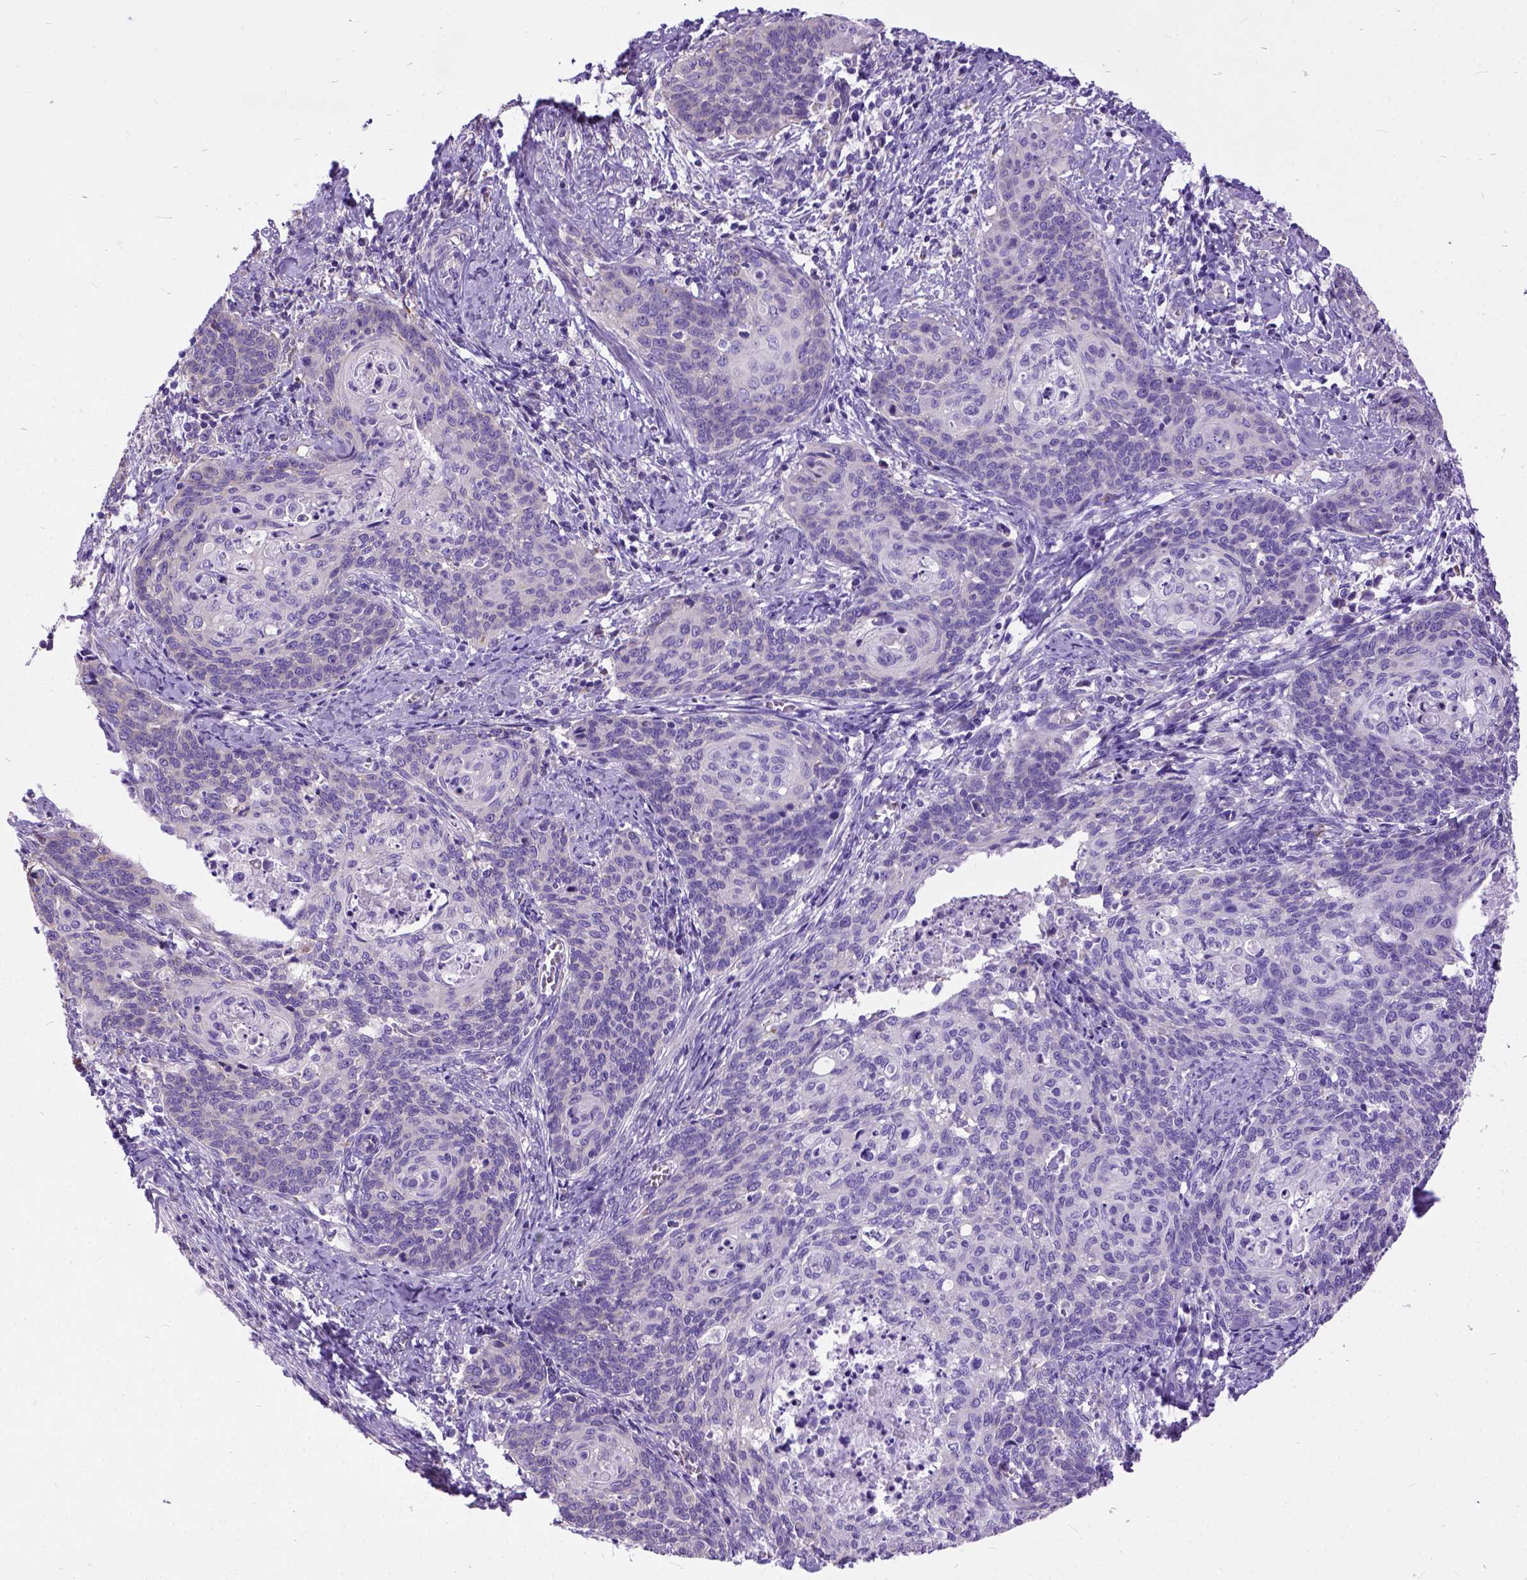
{"staining": {"intensity": "negative", "quantity": "none", "location": "none"}, "tissue": "cervical cancer", "cell_type": "Tumor cells", "image_type": "cancer", "snomed": [{"axis": "morphology", "description": "Normal tissue, NOS"}, {"axis": "morphology", "description": "Squamous cell carcinoma, NOS"}, {"axis": "topography", "description": "Cervix"}], "caption": "Tumor cells show no significant positivity in cervical cancer.", "gene": "CFAP54", "patient": {"sex": "female", "age": 39}}